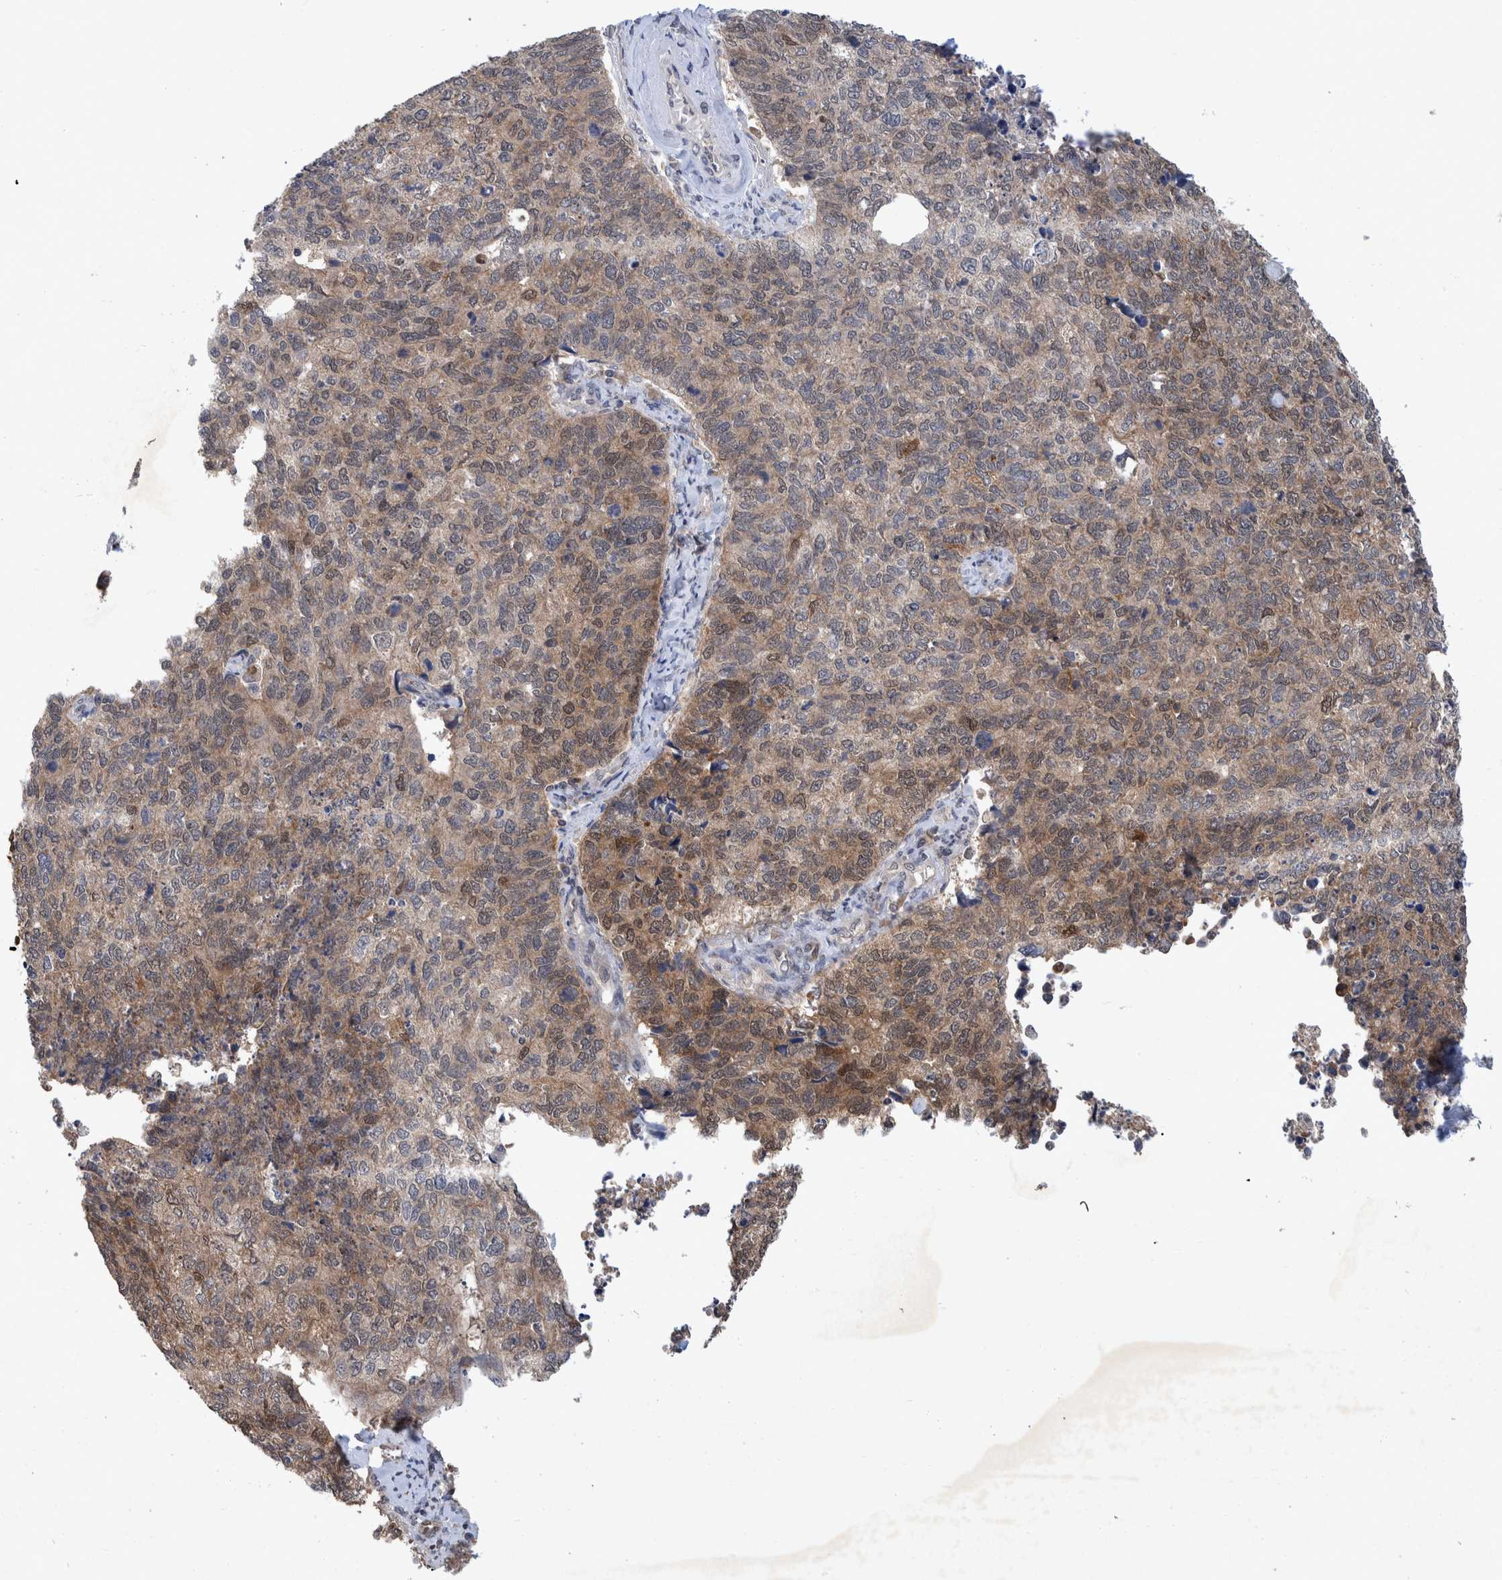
{"staining": {"intensity": "moderate", "quantity": "25%-75%", "location": "cytoplasmic/membranous,nuclear"}, "tissue": "cervical cancer", "cell_type": "Tumor cells", "image_type": "cancer", "snomed": [{"axis": "morphology", "description": "Squamous cell carcinoma, NOS"}, {"axis": "topography", "description": "Cervix"}], "caption": "Protein expression analysis of human cervical cancer (squamous cell carcinoma) reveals moderate cytoplasmic/membranous and nuclear positivity in approximately 25%-75% of tumor cells.", "gene": "PLPBP", "patient": {"sex": "female", "age": 63}}